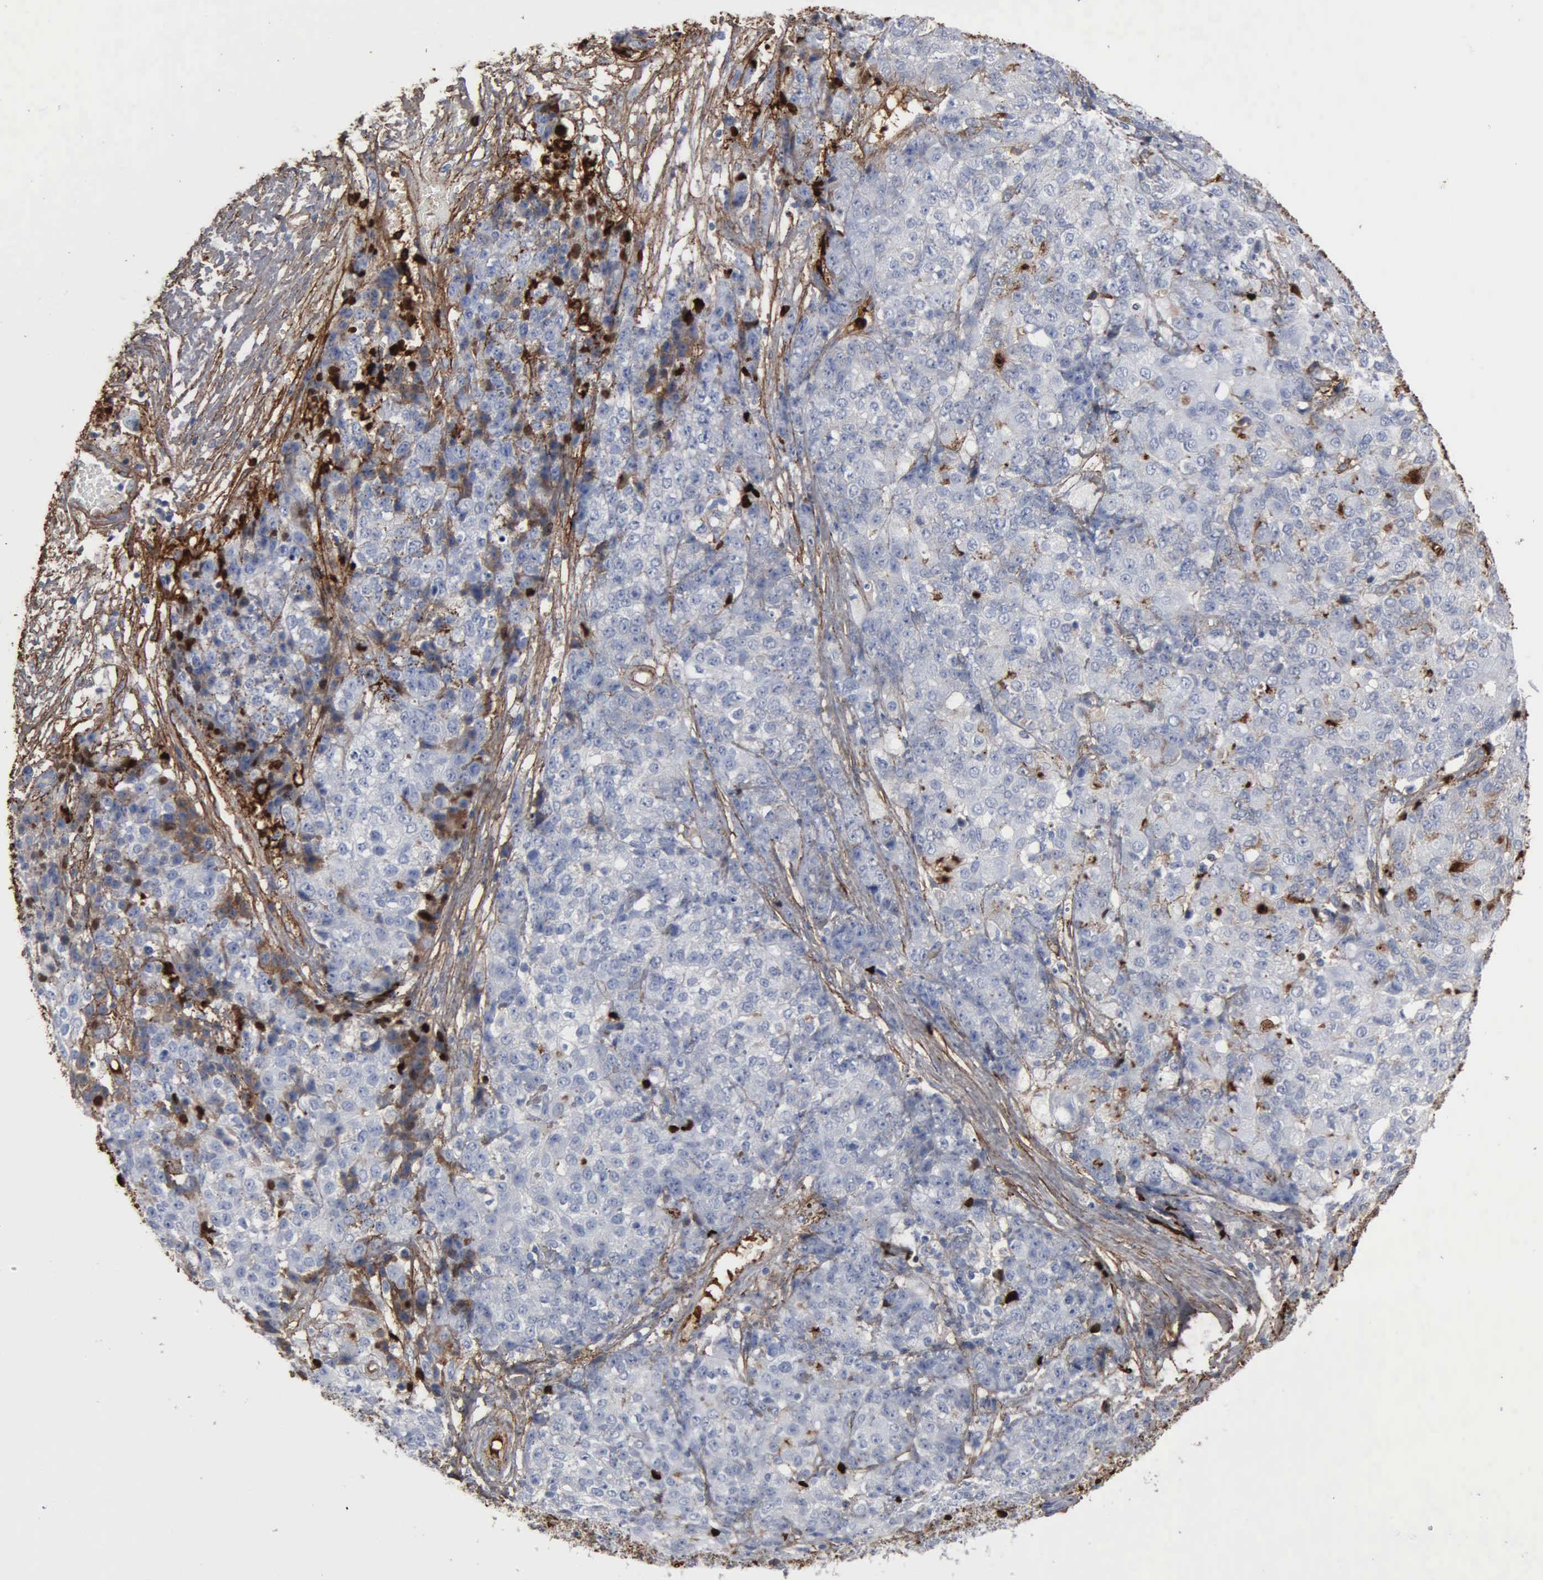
{"staining": {"intensity": "negative", "quantity": "none", "location": "none"}, "tissue": "ovarian cancer", "cell_type": "Tumor cells", "image_type": "cancer", "snomed": [{"axis": "morphology", "description": "Carcinoma, endometroid"}, {"axis": "topography", "description": "Ovary"}], "caption": "An immunohistochemistry (IHC) photomicrograph of ovarian cancer is shown. There is no staining in tumor cells of ovarian cancer.", "gene": "FN1", "patient": {"sex": "female", "age": 42}}